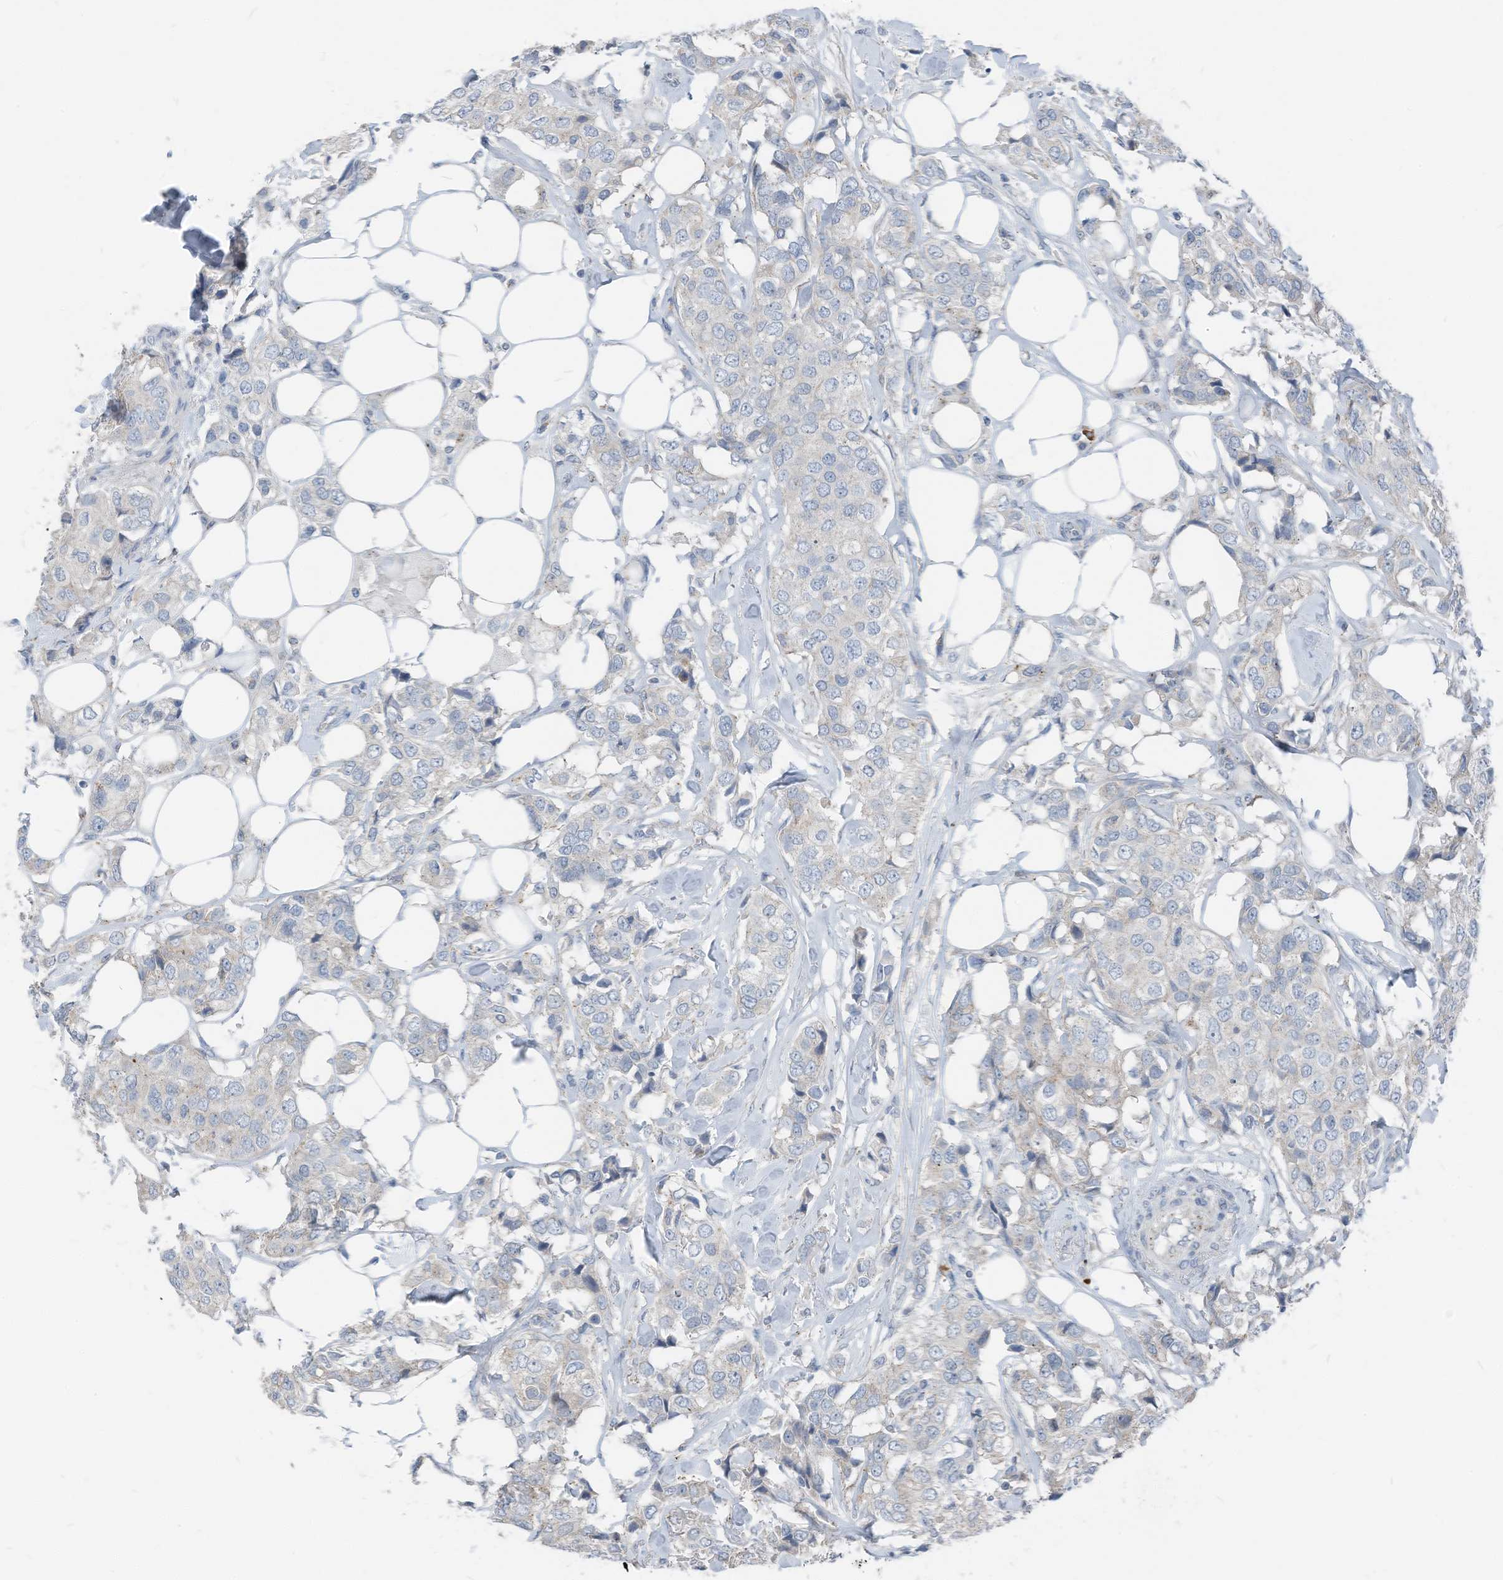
{"staining": {"intensity": "negative", "quantity": "none", "location": "none"}, "tissue": "breast cancer", "cell_type": "Tumor cells", "image_type": "cancer", "snomed": [{"axis": "morphology", "description": "Duct carcinoma"}, {"axis": "topography", "description": "Breast"}], "caption": "Tumor cells are negative for brown protein staining in breast cancer.", "gene": "CHMP2B", "patient": {"sex": "female", "age": 80}}